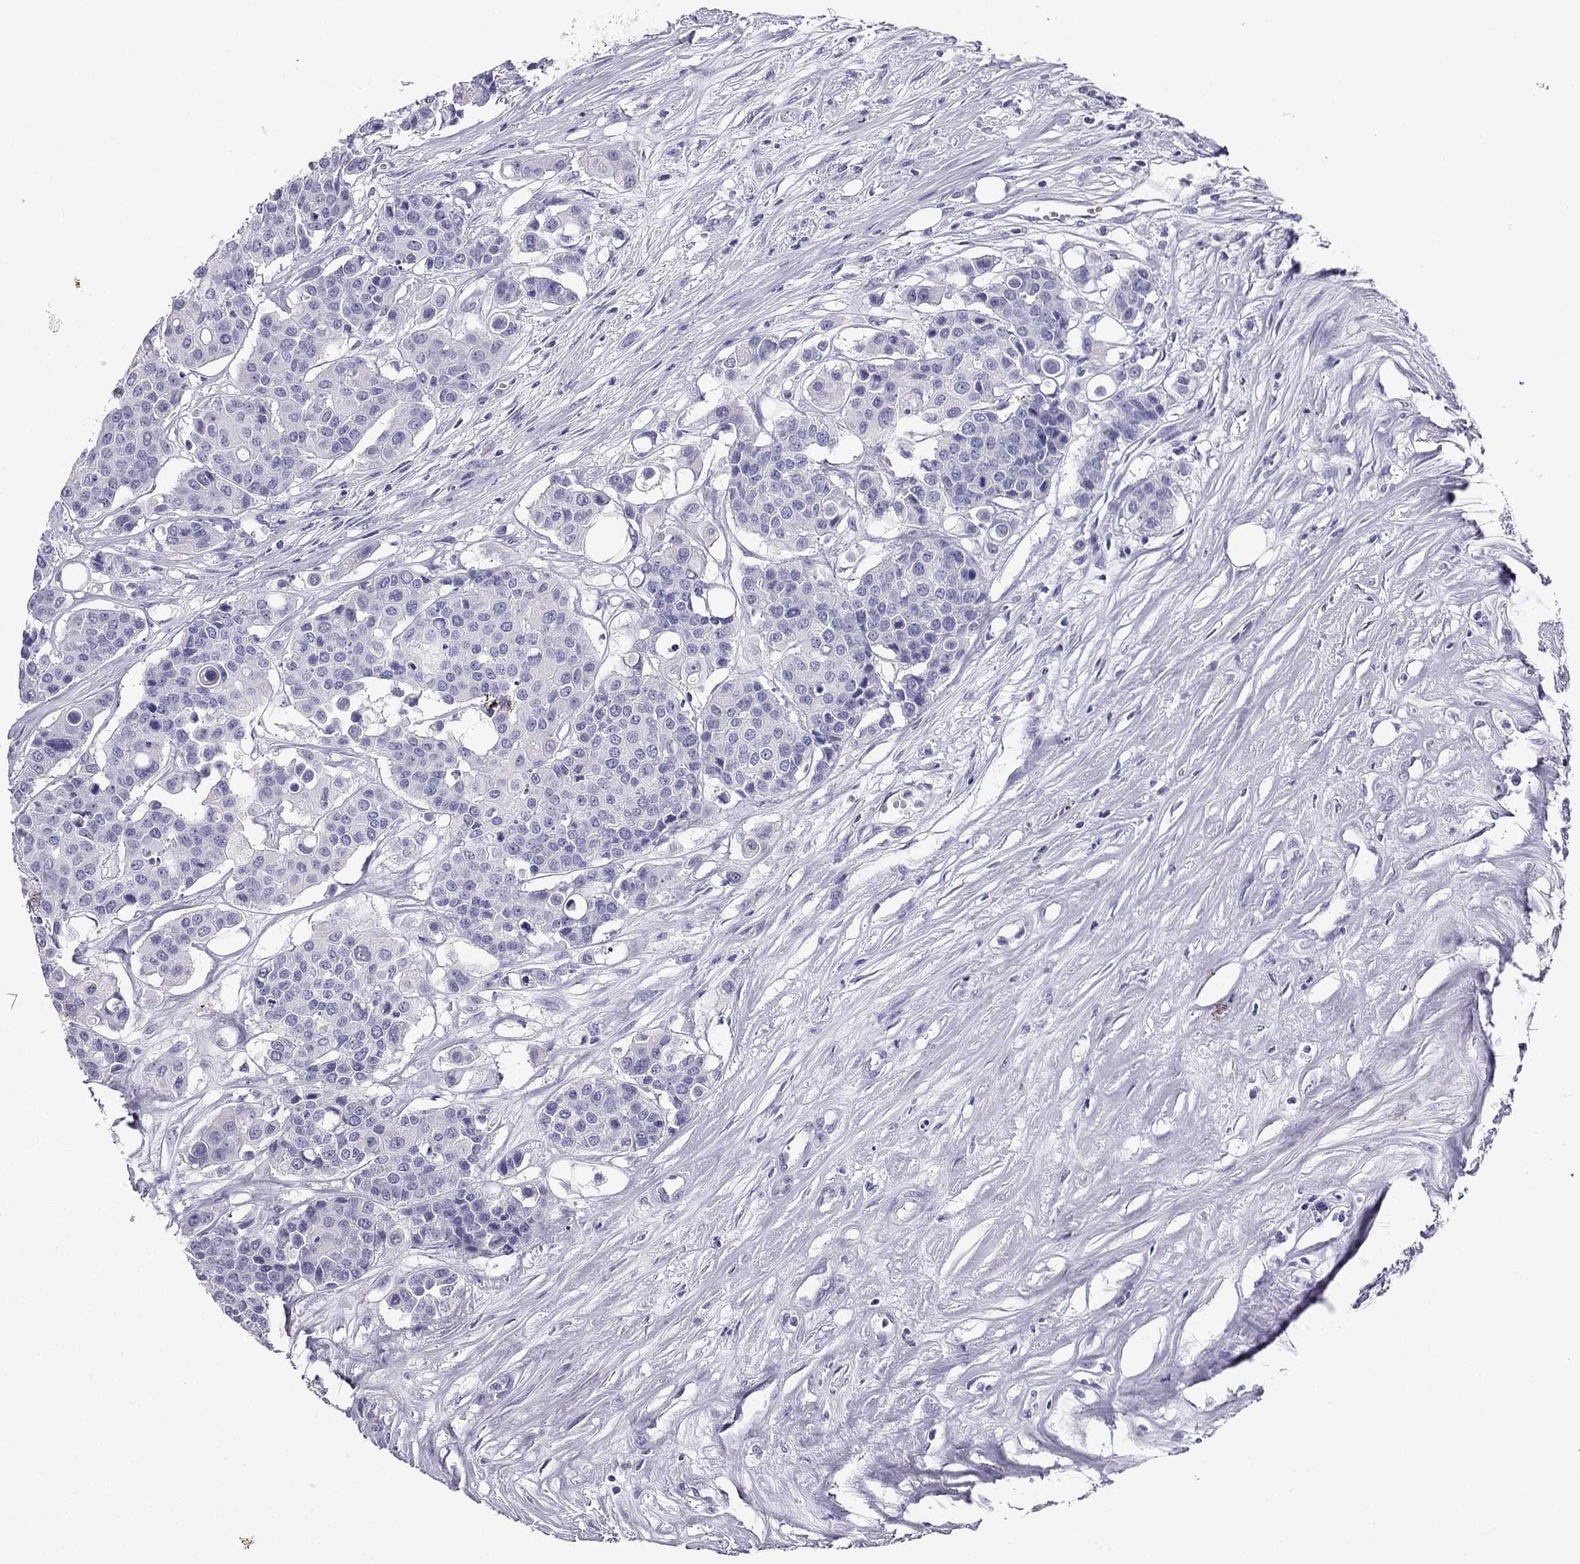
{"staining": {"intensity": "negative", "quantity": "none", "location": "none"}, "tissue": "carcinoid", "cell_type": "Tumor cells", "image_type": "cancer", "snomed": [{"axis": "morphology", "description": "Carcinoid, malignant, NOS"}, {"axis": "topography", "description": "Colon"}], "caption": "There is no significant expression in tumor cells of carcinoid.", "gene": "NPTX1", "patient": {"sex": "male", "age": 81}}